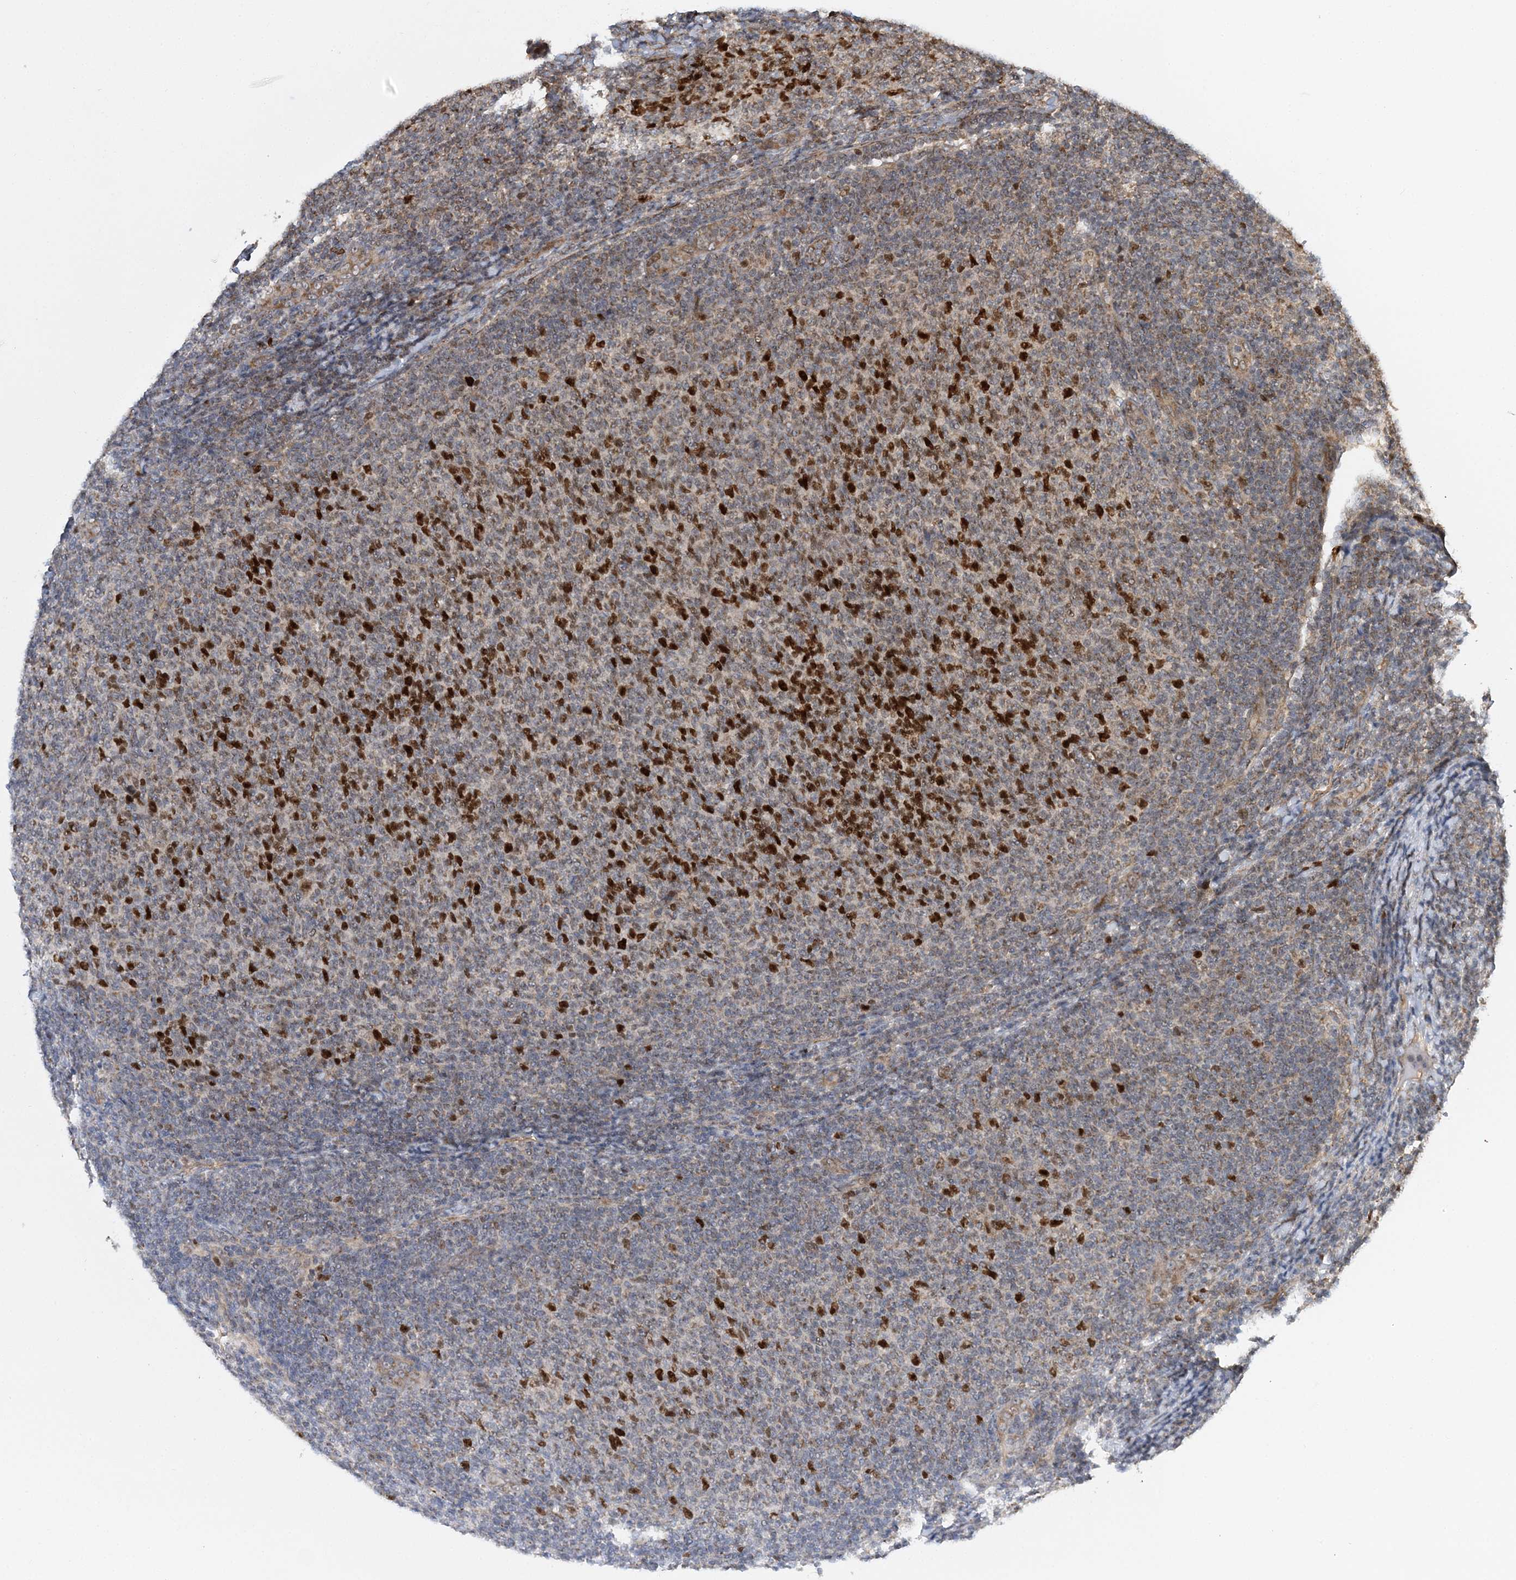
{"staining": {"intensity": "strong", "quantity": "<25%", "location": "nuclear"}, "tissue": "lymphoma", "cell_type": "Tumor cells", "image_type": "cancer", "snomed": [{"axis": "morphology", "description": "Malignant lymphoma, non-Hodgkin's type, Low grade"}, {"axis": "topography", "description": "Lymph node"}], "caption": "Low-grade malignant lymphoma, non-Hodgkin's type stained for a protein (brown) shows strong nuclear positive staining in approximately <25% of tumor cells.", "gene": "KIF4A", "patient": {"sex": "male", "age": 66}}